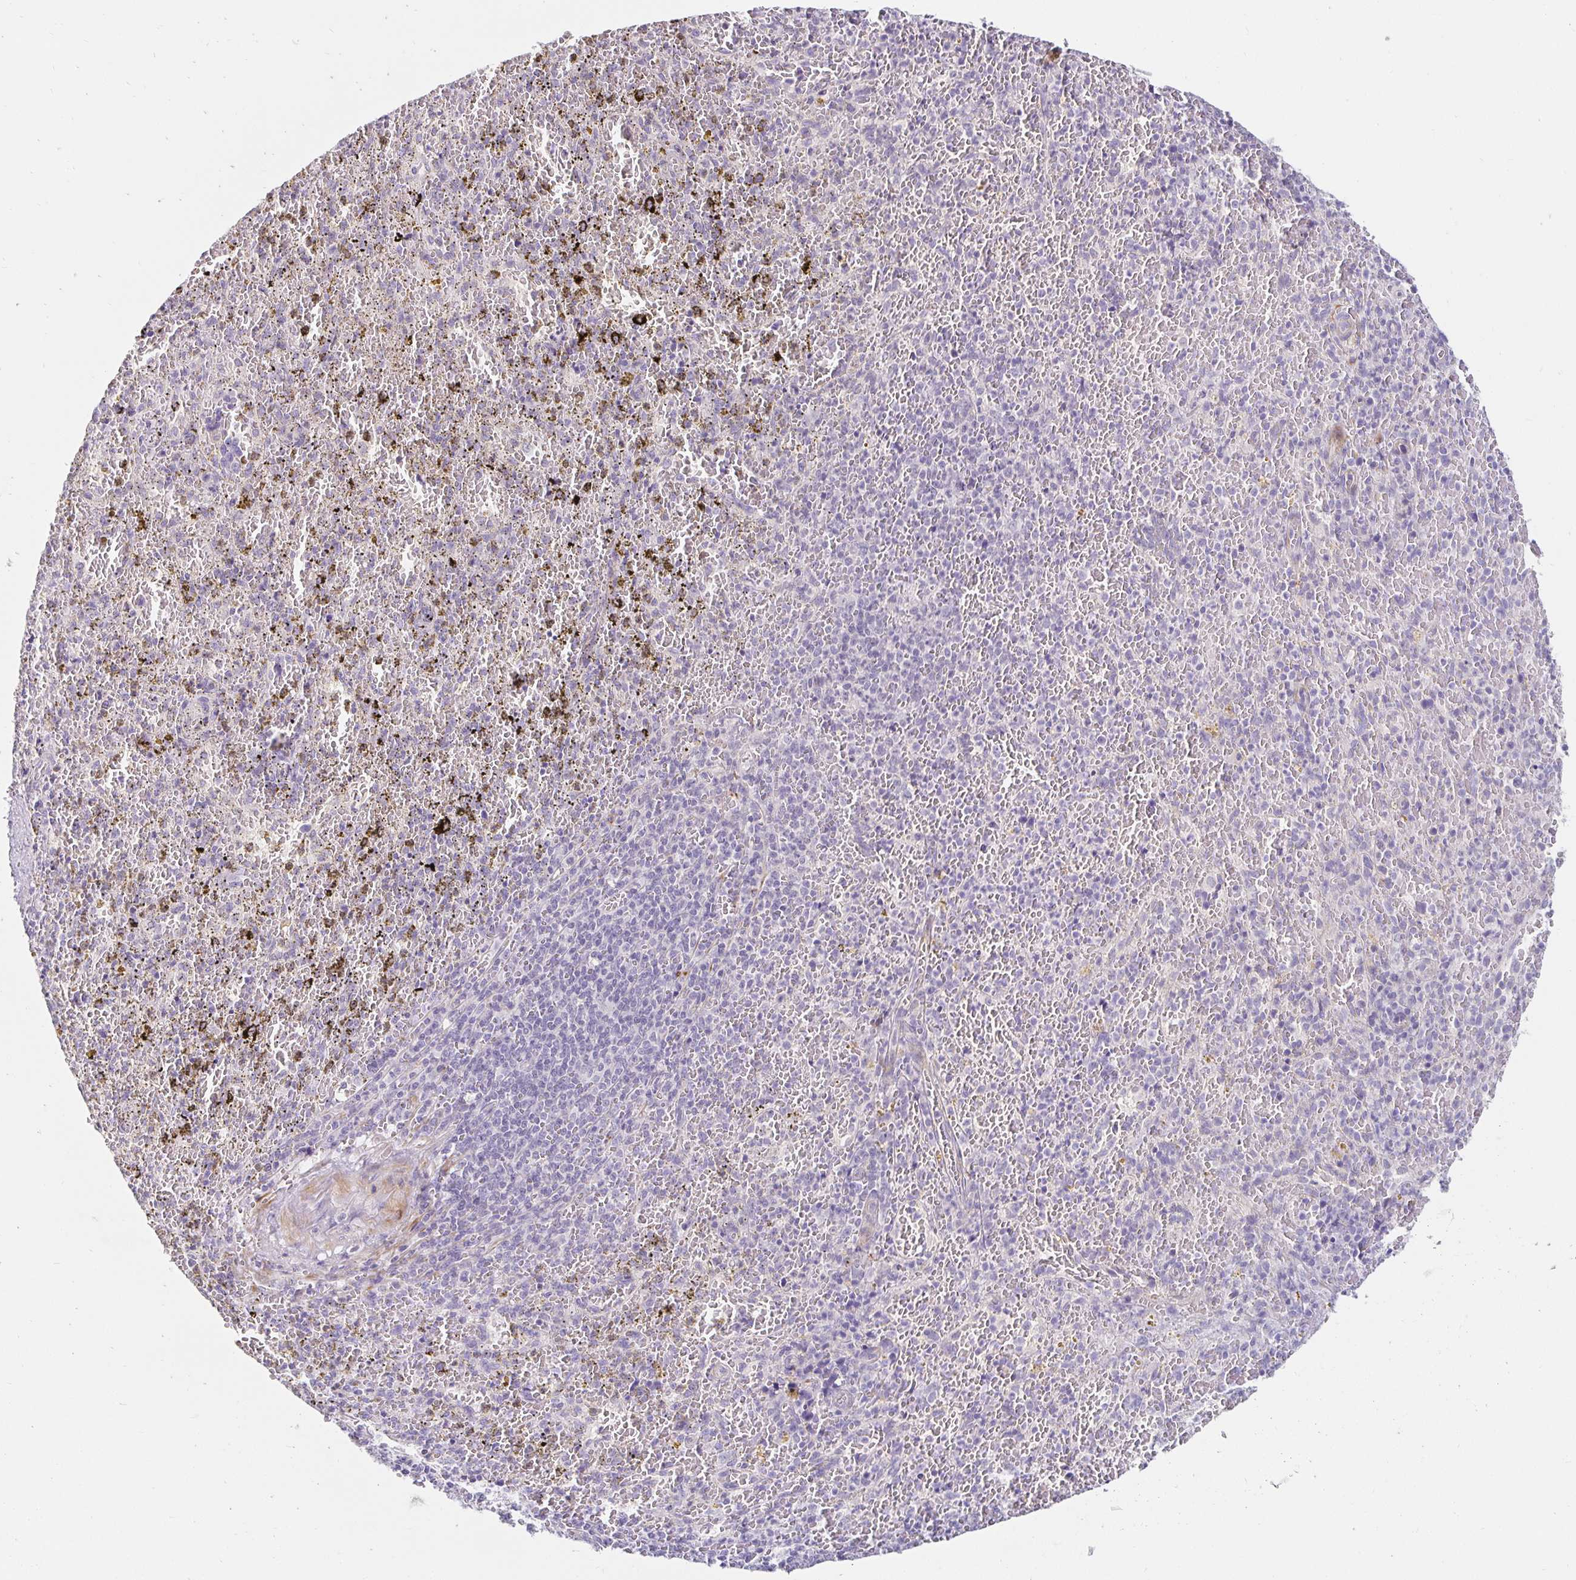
{"staining": {"intensity": "negative", "quantity": "none", "location": "none"}, "tissue": "spleen", "cell_type": "Cells in red pulp", "image_type": "normal", "snomed": [{"axis": "morphology", "description": "Normal tissue, NOS"}, {"axis": "topography", "description": "Spleen"}], "caption": "DAB (3,3'-diaminobenzidine) immunohistochemical staining of benign spleen shows no significant staining in cells in red pulp.", "gene": "PDX1", "patient": {"sex": "female", "age": 50}}